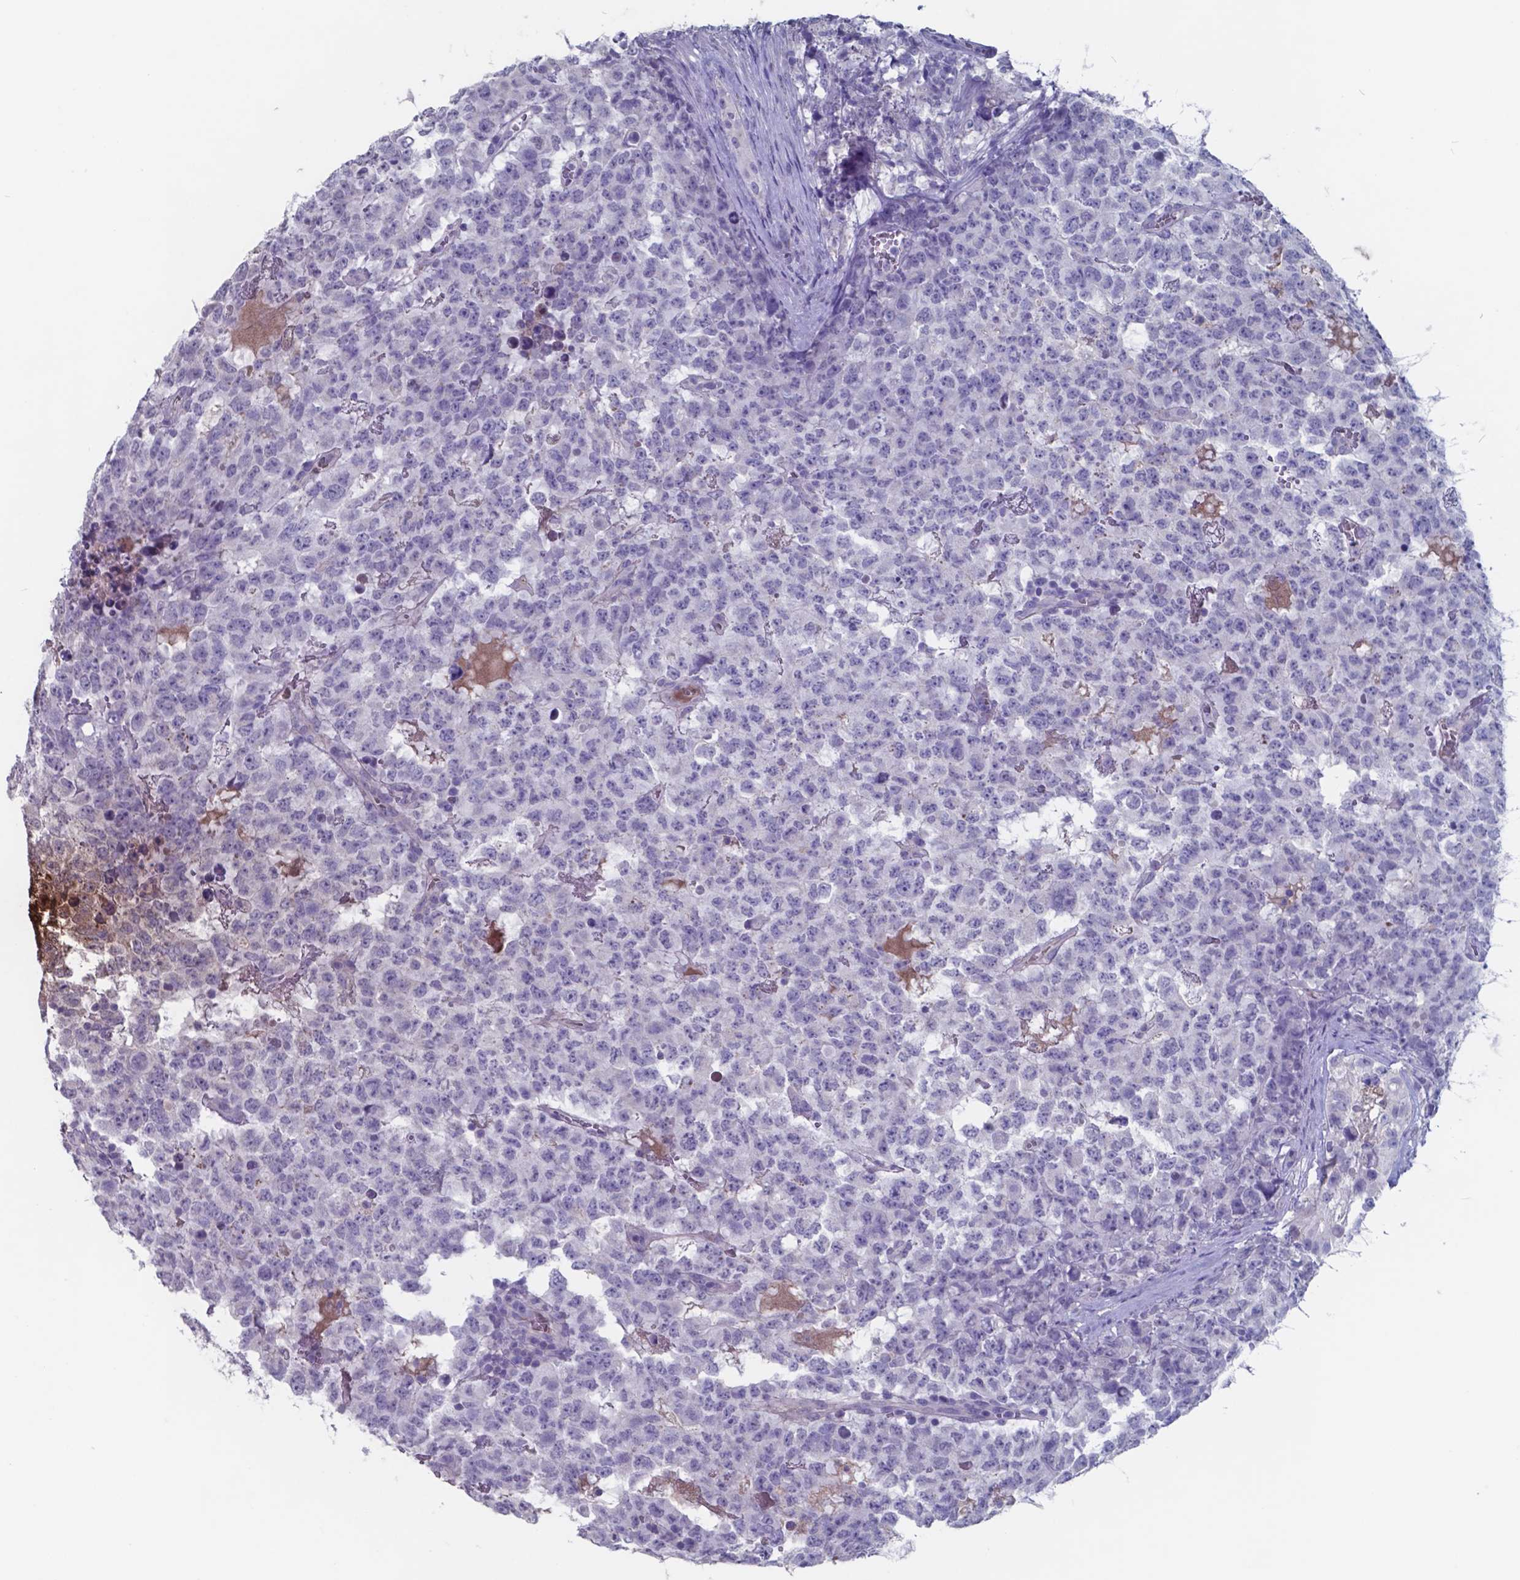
{"staining": {"intensity": "negative", "quantity": "none", "location": "none"}, "tissue": "testis cancer", "cell_type": "Tumor cells", "image_type": "cancer", "snomed": [{"axis": "morphology", "description": "Carcinoma, Embryonal, NOS"}, {"axis": "topography", "description": "Testis"}], "caption": "Tumor cells show no significant staining in embryonal carcinoma (testis). Nuclei are stained in blue.", "gene": "TTR", "patient": {"sex": "male", "age": 23}}